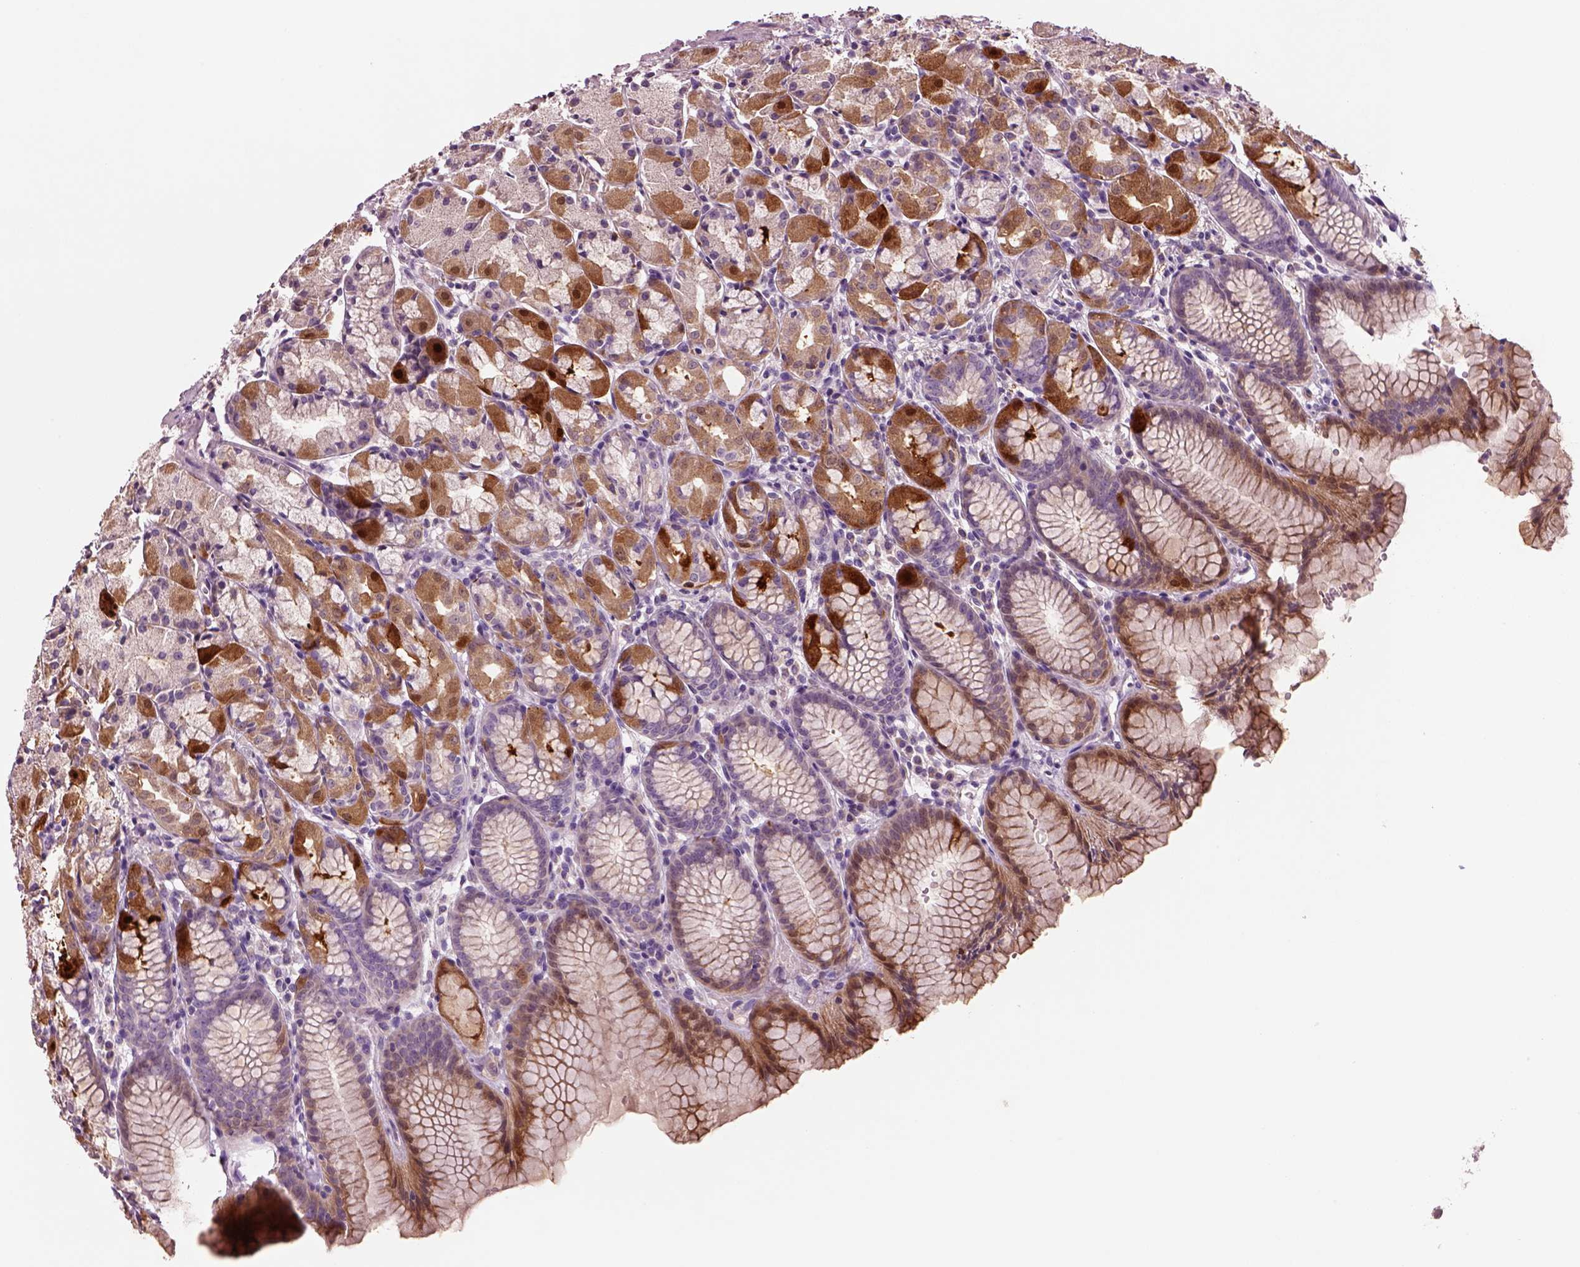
{"staining": {"intensity": "strong", "quantity": "<25%", "location": "cytoplasmic/membranous"}, "tissue": "stomach", "cell_type": "Glandular cells", "image_type": "normal", "snomed": [{"axis": "morphology", "description": "Normal tissue, NOS"}, {"axis": "topography", "description": "Stomach, upper"}], "caption": "Protein analysis of benign stomach reveals strong cytoplasmic/membranous positivity in approximately <25% of glandular cells.", "gene": "PLPP7", "patient": {"sex": "male", "age": 47}}